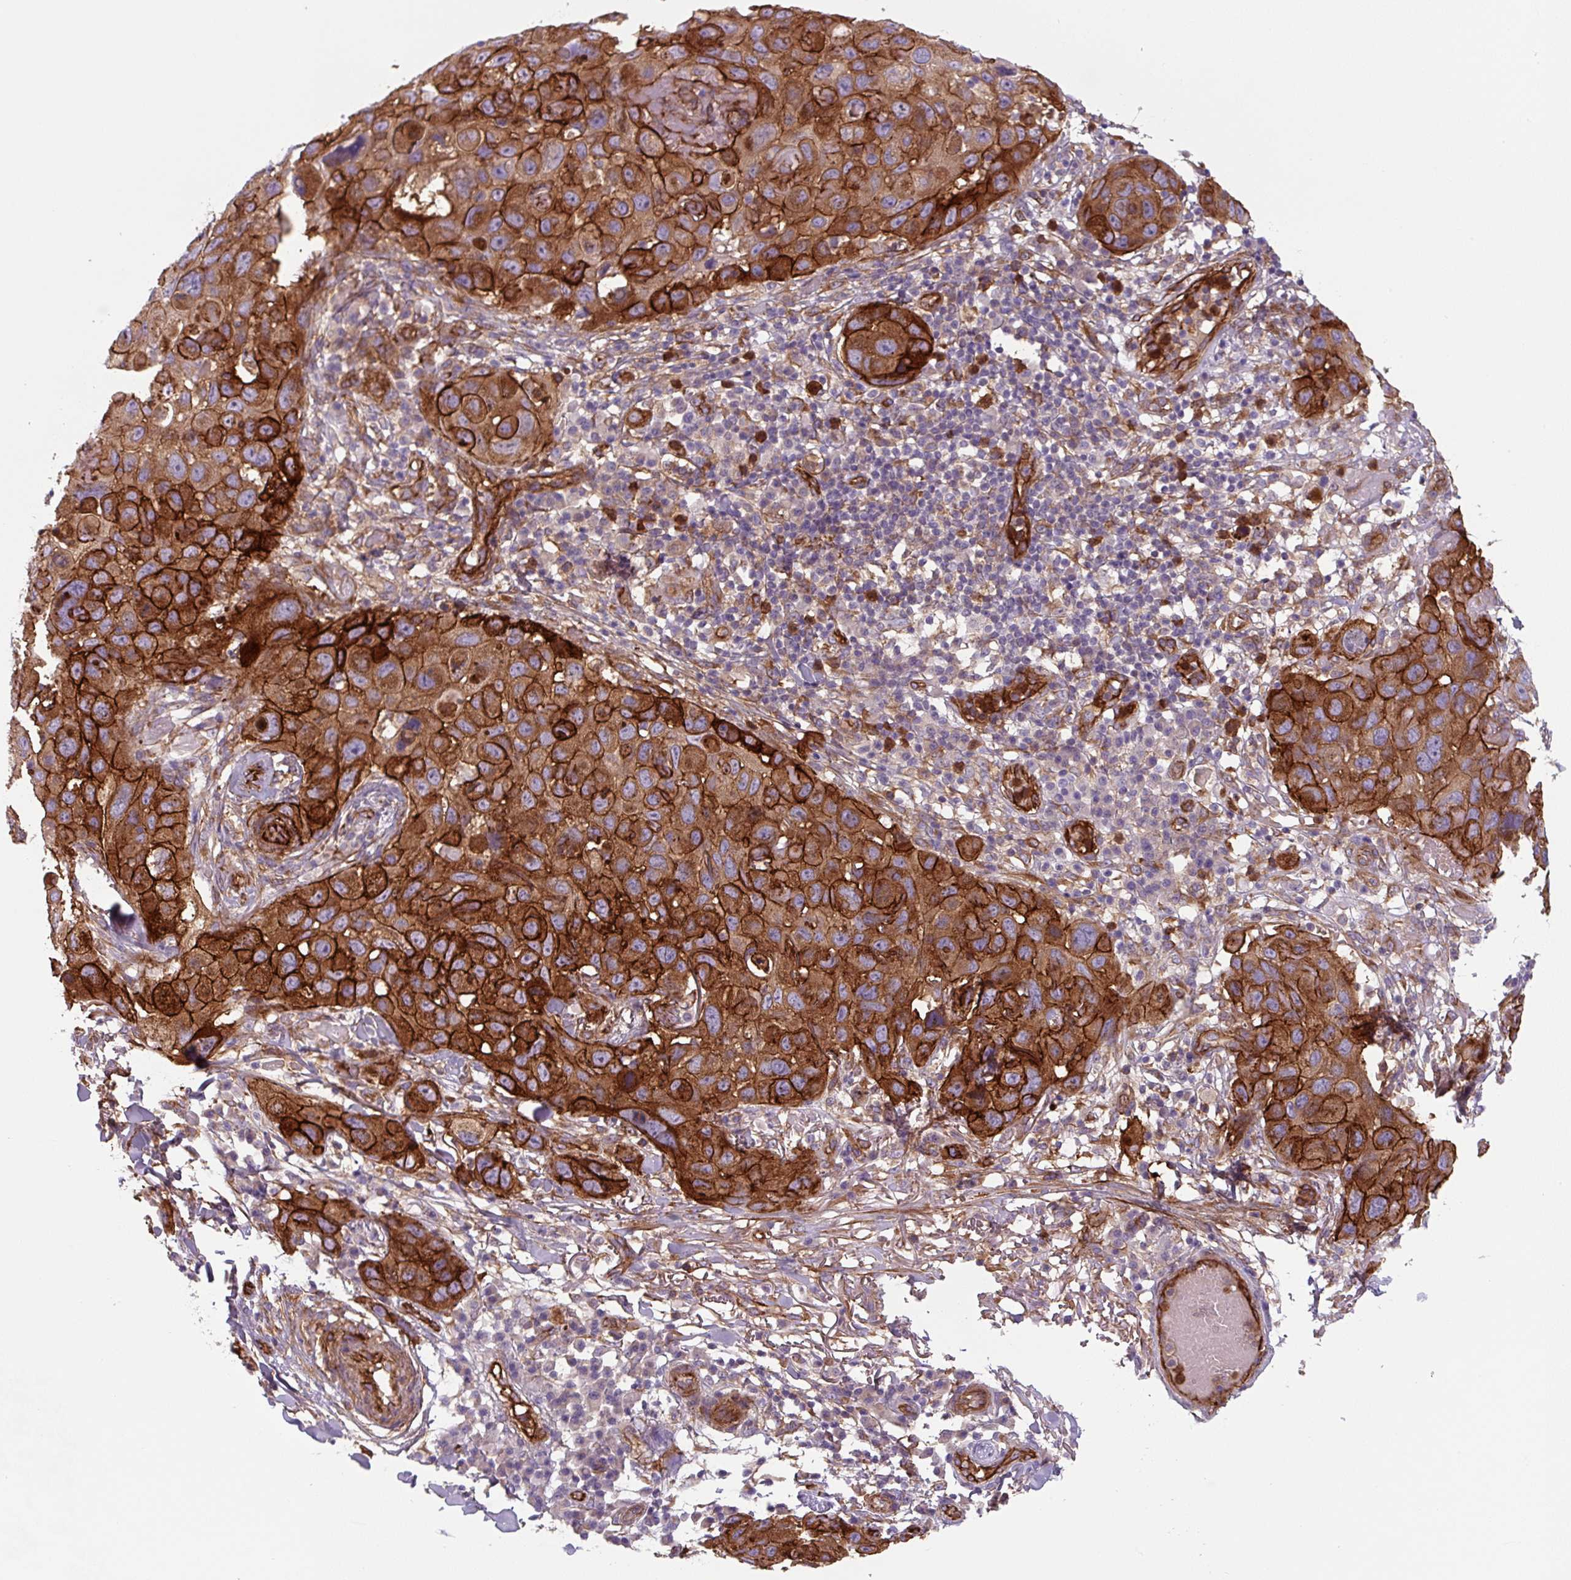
{"staining": {"intensity": "strong", "quantity": ">75%", "location": "cytoplasmic/membranous"}, "tissue": "skin cancer", "cell_type": "Tumor cells", "image_type": "cancer", "snomed": [{"axis": "morphology", "description": "Squamous cell carcinoma in situ, NOS"}, {"axis": "morphology", "description": "Squamous cell carcinoma, NOS"}, {"axis": "topography", "description": "Skin"}], "caption": "Skin cancer stained for a protein (brown) reveals strong cytoplasmic/membranous positive expression in about >75% of tumor cells.", "gene": "DHFR2", "patient": {"sex": "male", "age": 93}}